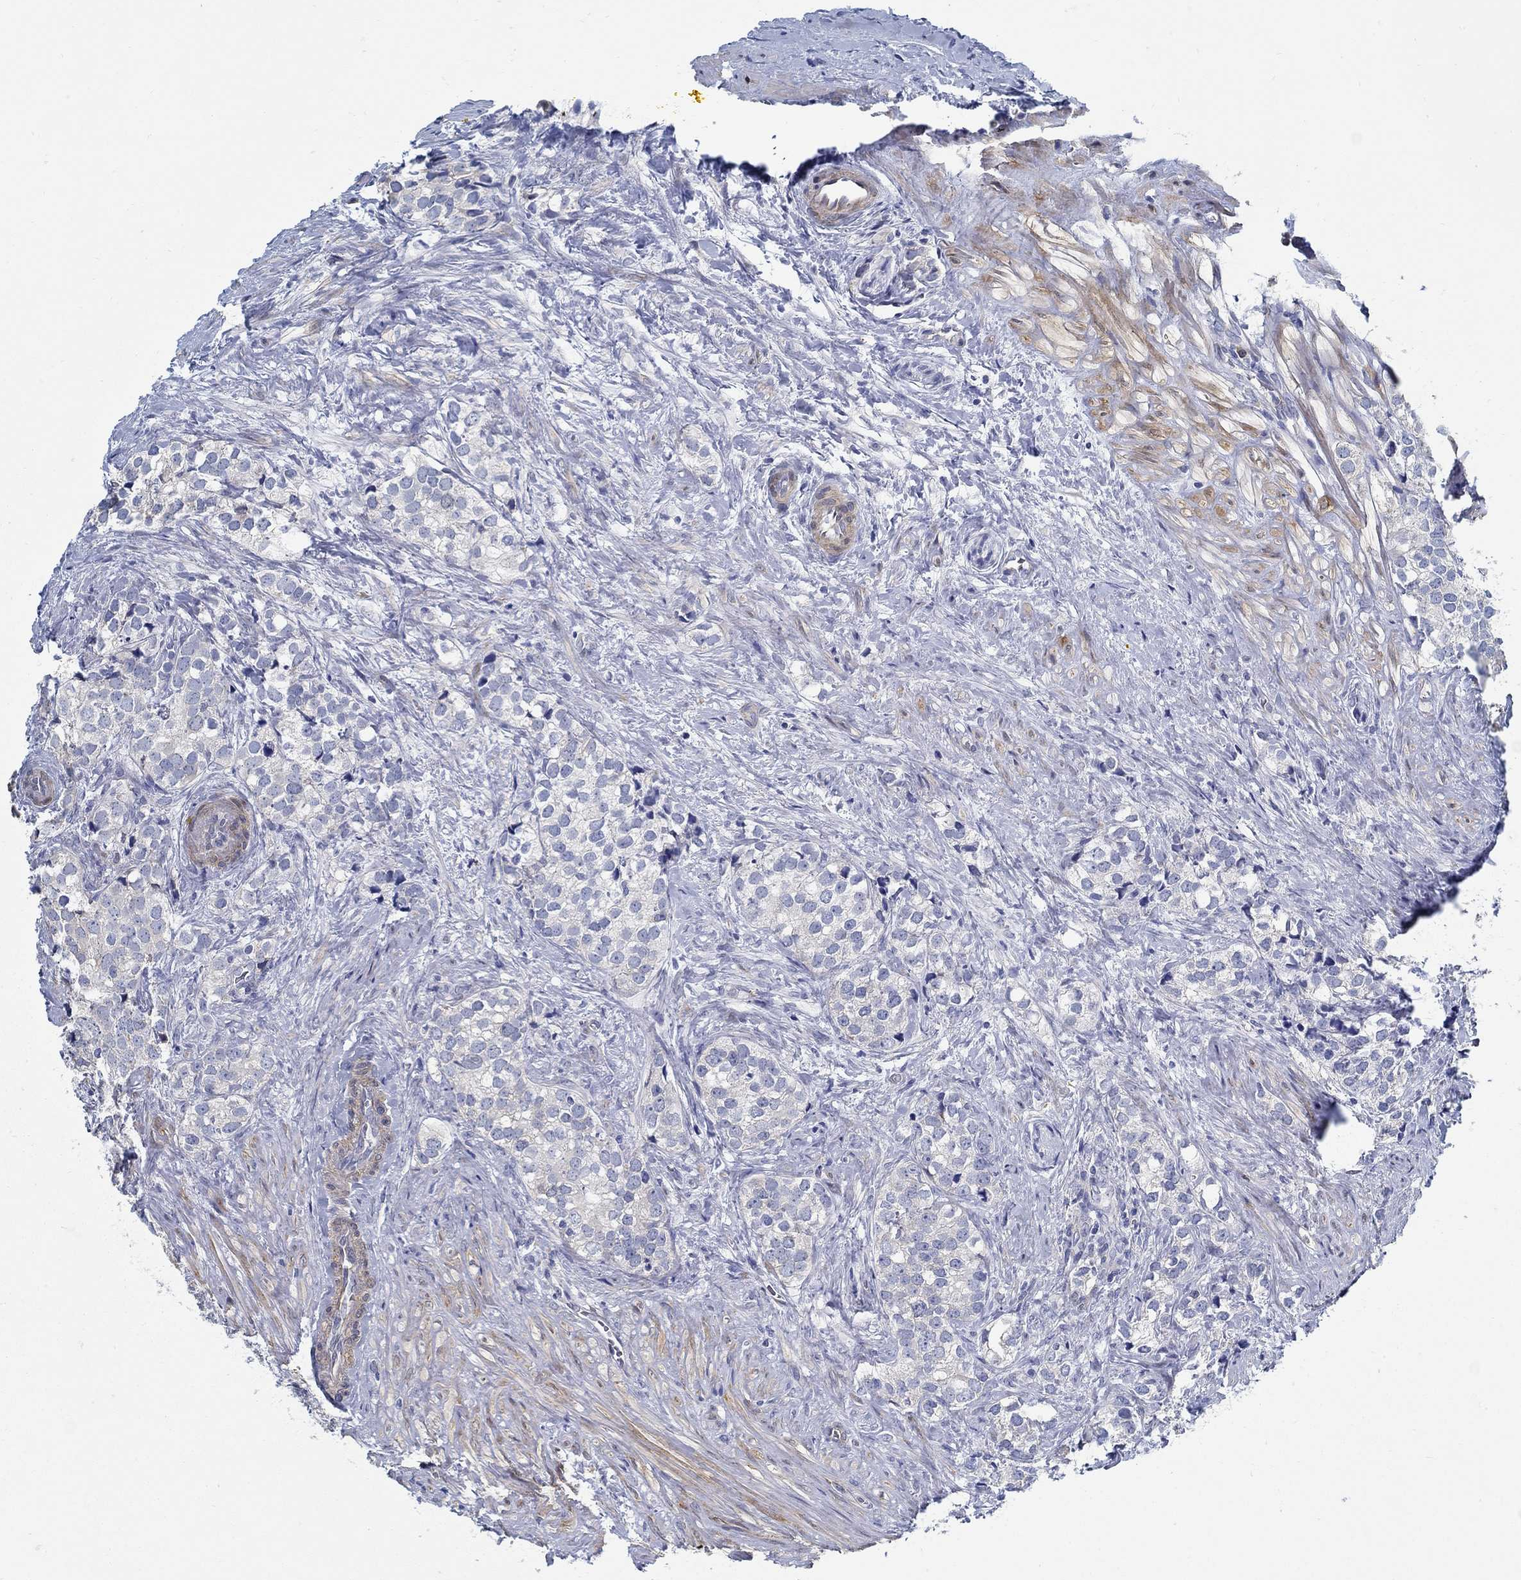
{"staining": {"intensity": "negative", "quantity": "none", "location": "none"}, "tissue": "prostate cancer", "cell_type": "Tumor cells", "image_type": "cancer", "snomed": [{"axis": "morphology", "description": "Adenocarcinoma, NOS"}, {"axis": "topography", "description": "Prostate and seminal vesicle, NOS"}], "caption": "Prostate adenocarcinoma was stained to show a protein in brown. There is no significant positivity in tumor cells.", "gene": "C15orf39", "patient": {"sex": "male", "age": 63}}